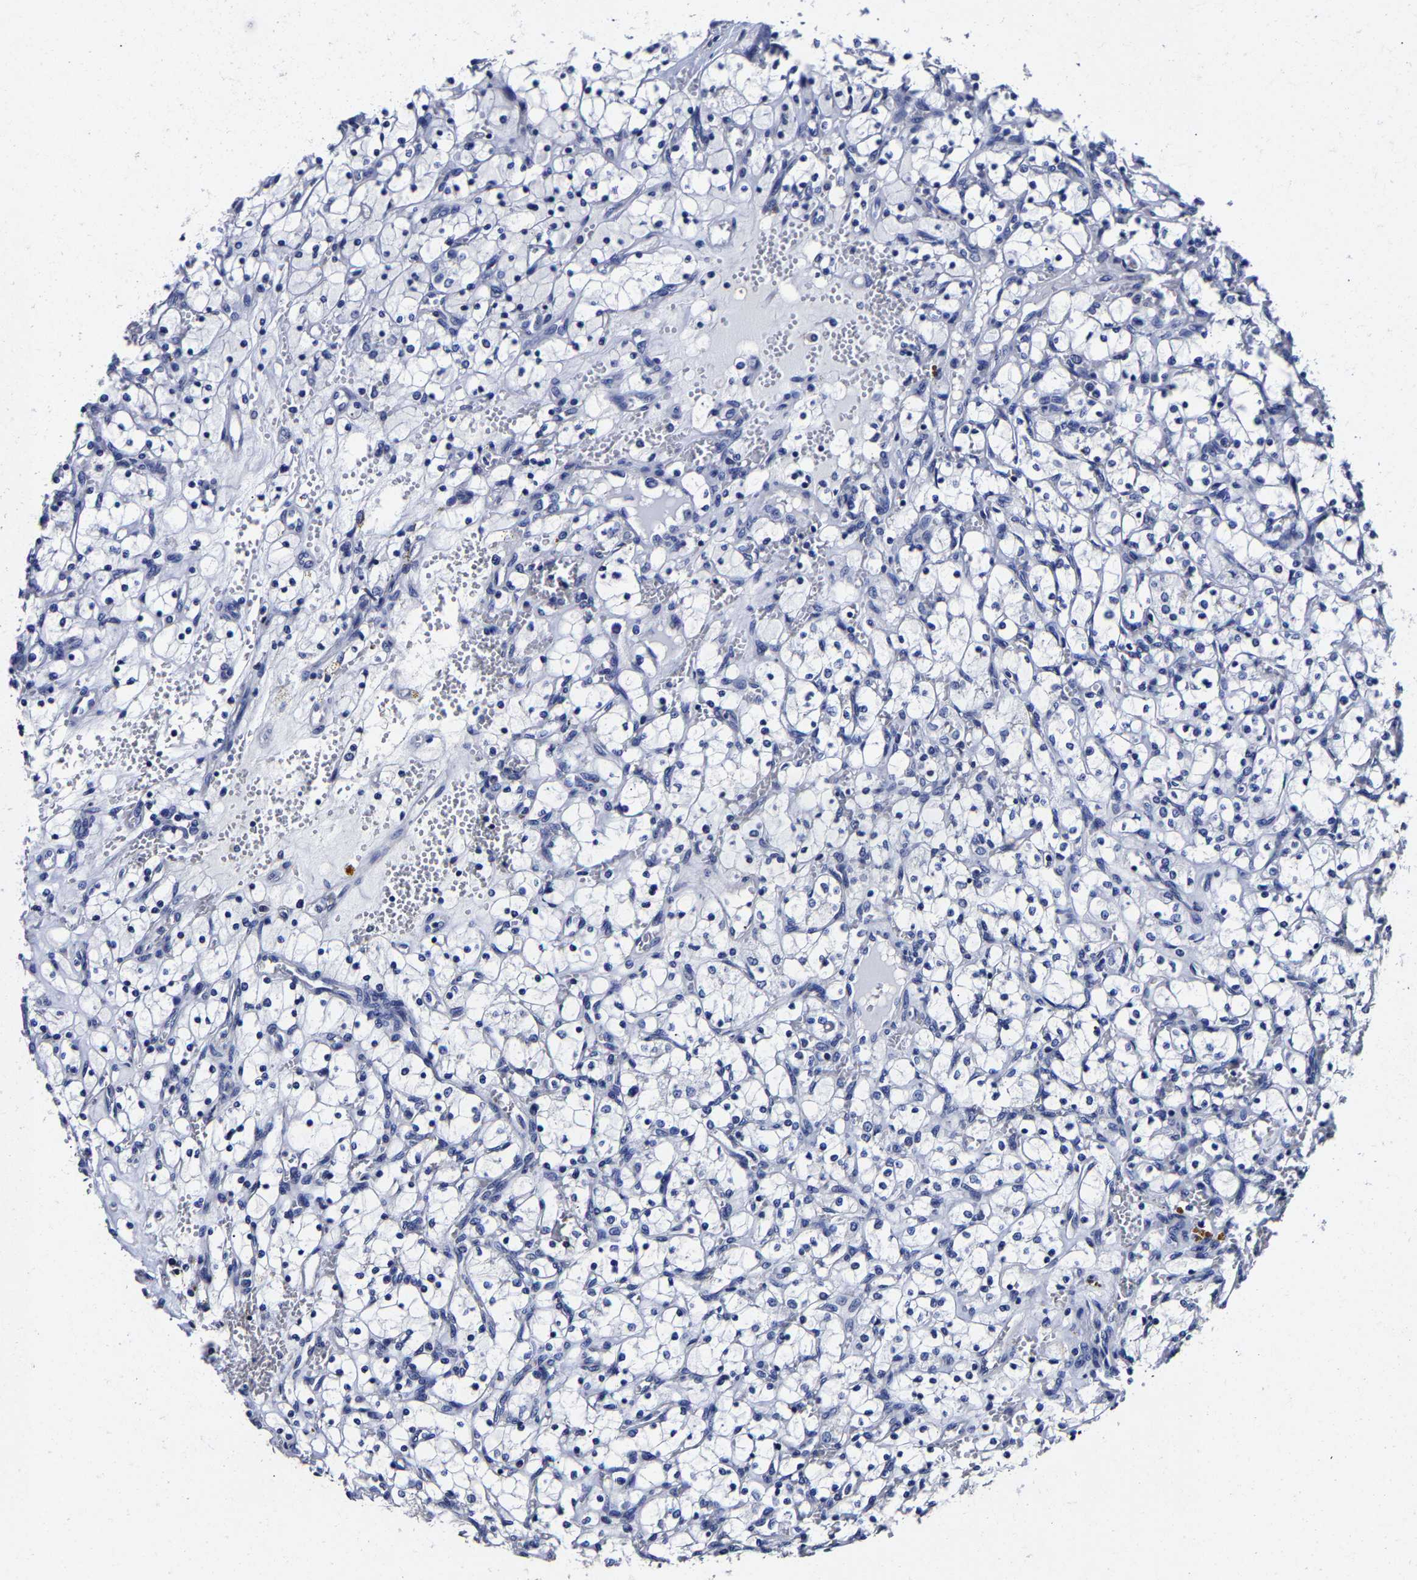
{"staining": {"intensity": "negative", "quantity": "none", "location": "none"}, "tissue": "renal cancer", "cell_type": "Tumor cells", "image_type": "cancer", "snomed": [{"axis": "morphology", "description": "Adenocarcinoma, NOS"}, {"axis": "topography", "description": "Kidney"}], "caption": "An immunohistochemistry image of renal adenocarcinoma is shown. There is no staining in tumor cells of renal adenocarcinoma.", "gene": "AKAP4", "patient": {"sex": "female", "age": 69}}